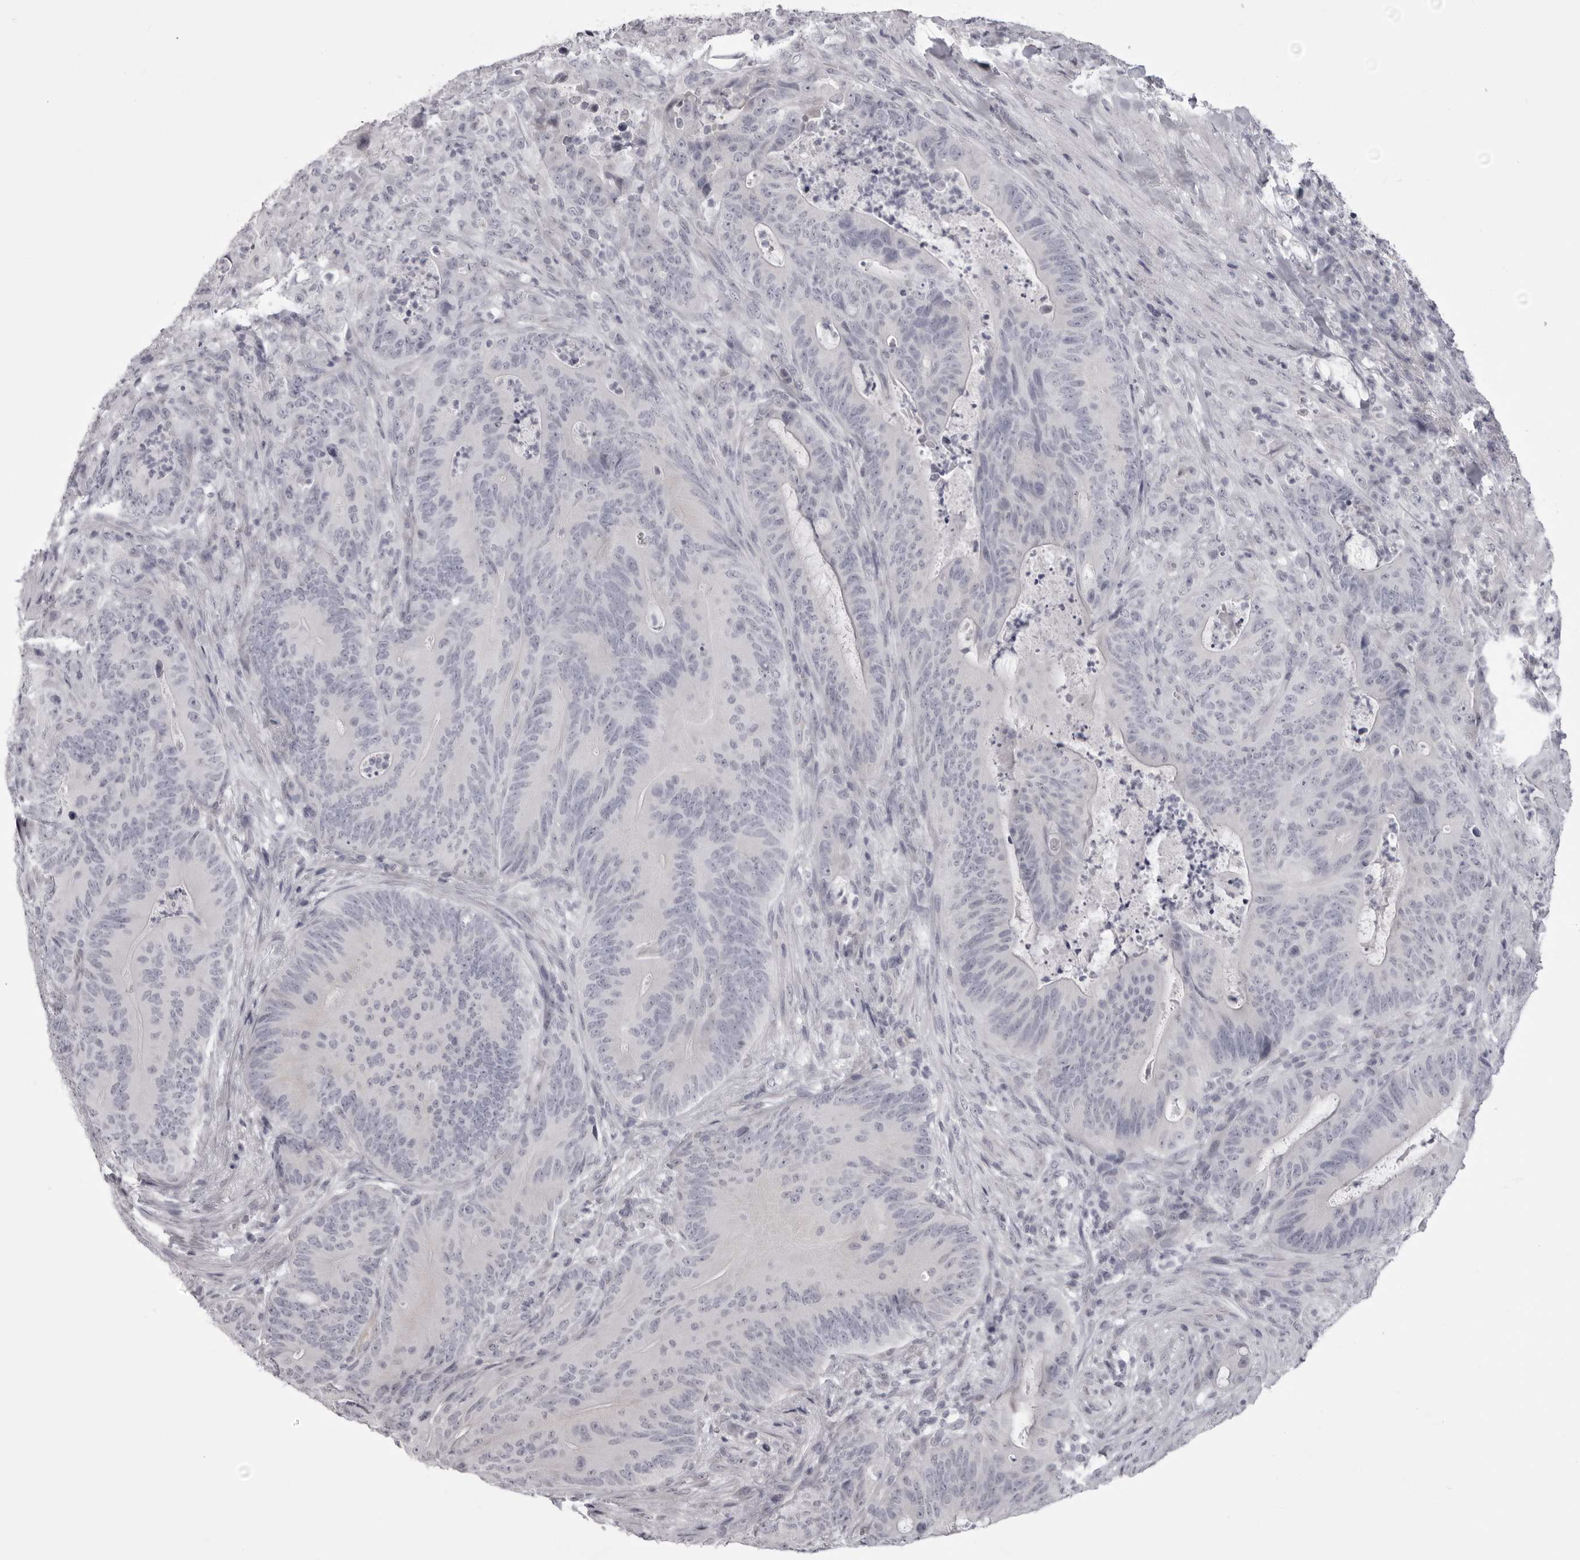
{"staining": {"intensity": "negative", "quantity": "none", "location": "none"}, "tissue": "colorectal cancer", "cell_type": "Tumor cells", "image_type": "cancer", "snomed": [{"axis": "morphology", "description": "Normal tissue, NOS"}, {"axis": "topography", "description": "Colon"}], "caption": "This is an immunohistochemistry (IHC) image of colorectal cancer. There is no expression in tumor cells.", "gene": "EPHA10", "patient": {"sex": "female", "age": 82}}